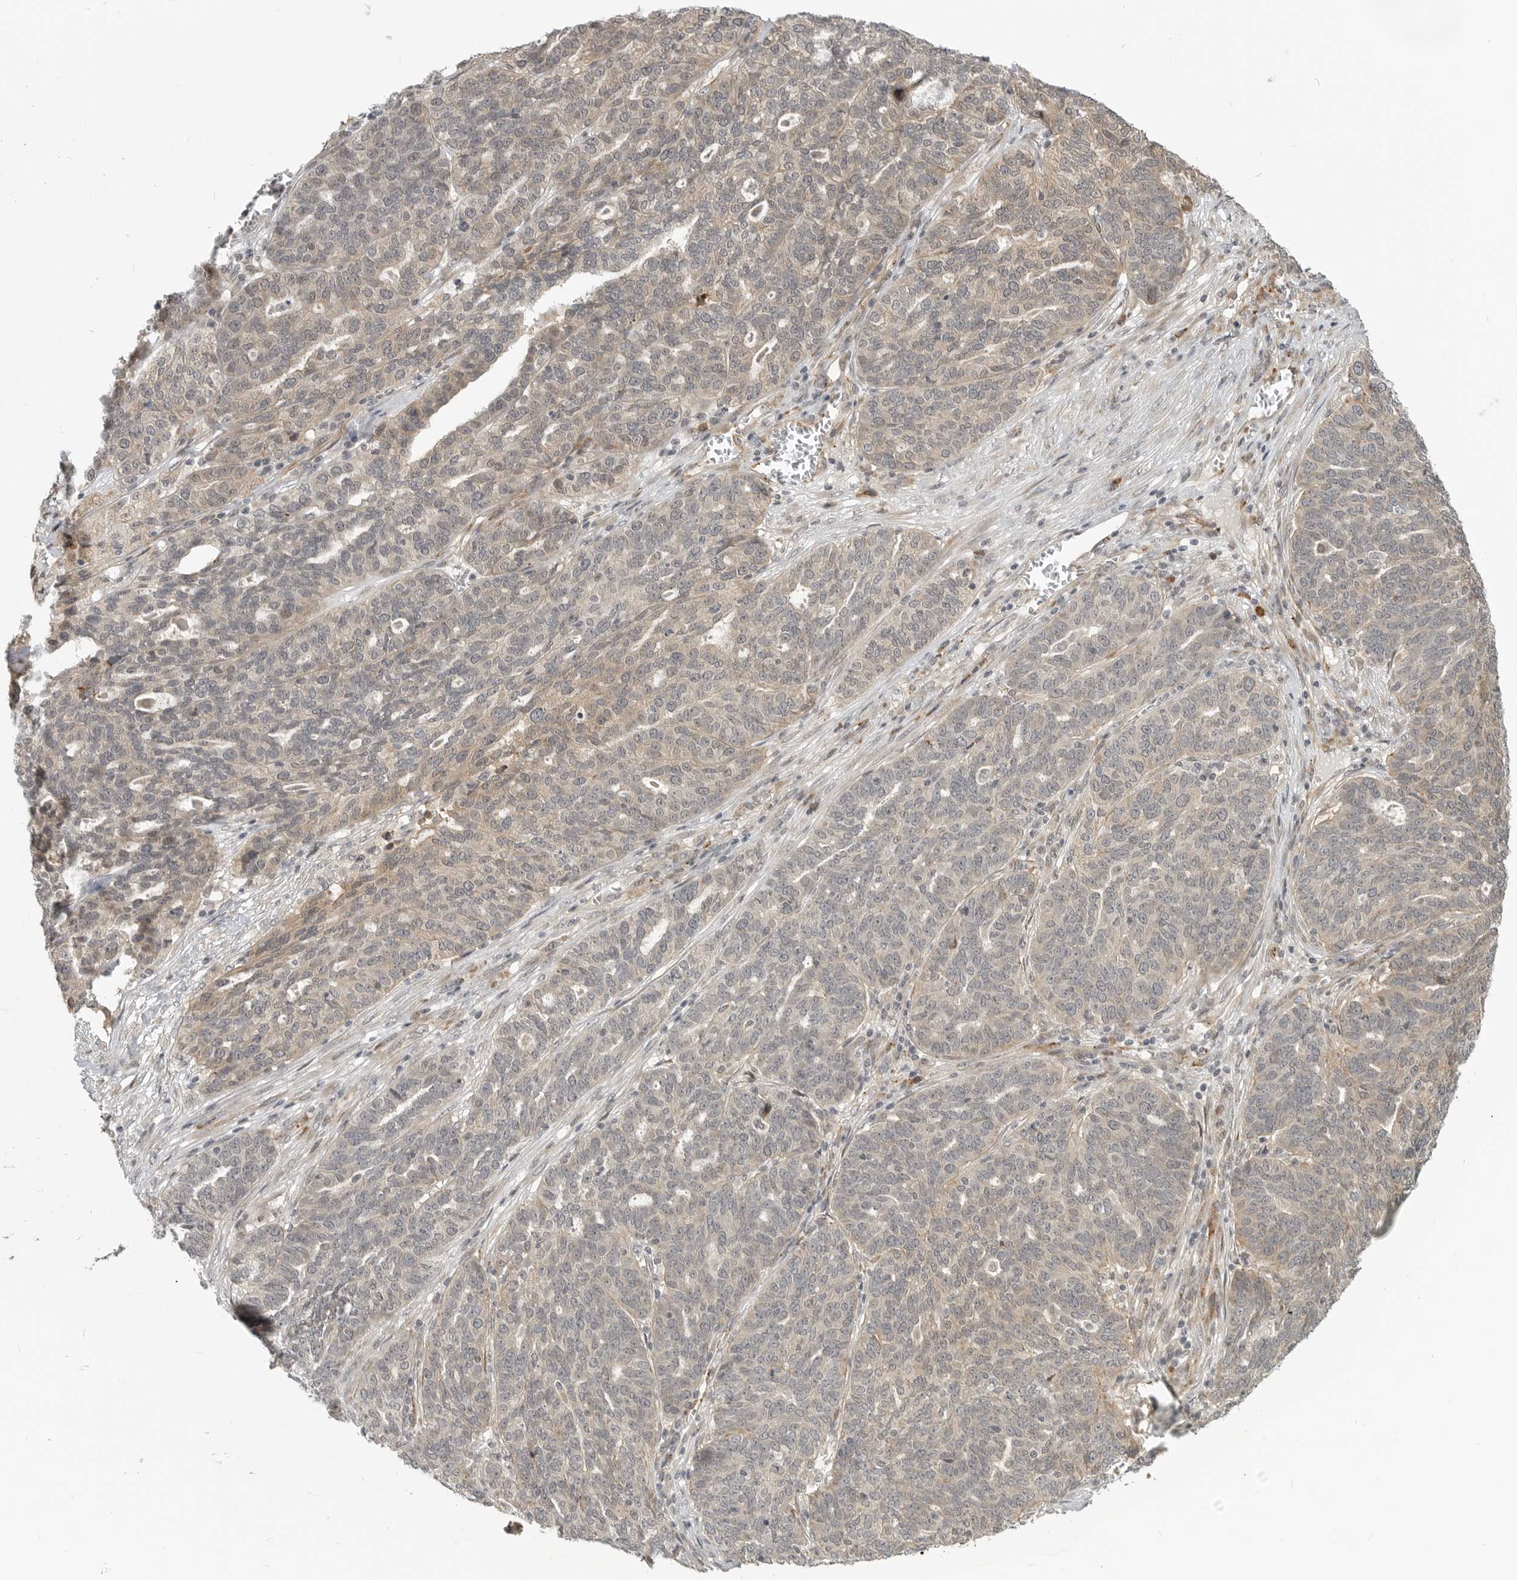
{"staining": {"intensity": "moderate", "quantity": "<25%", "location": "cytoplasmic/membranous"}, "tissue": "ovarian cancer", "cell_type": "Tumor cells", "image_type": "cancer", "snomed": [{"axis": "morphology", "description": "Cystadenocarcinoma, serous, NOS"}, {"axis": "topography", "description": "Ovary"}], "caption": "This image reveals ovarian cancer (serous cystadenocarcinoma) stained with IHC to label a protein in brown. The cytoplasmic/membranous of tumor cells show moderate positivity for the protein. Nuclei are counter-stained blue.", "gene": "CEP295NL", "patient": {"sex": "female", "age": 59}}